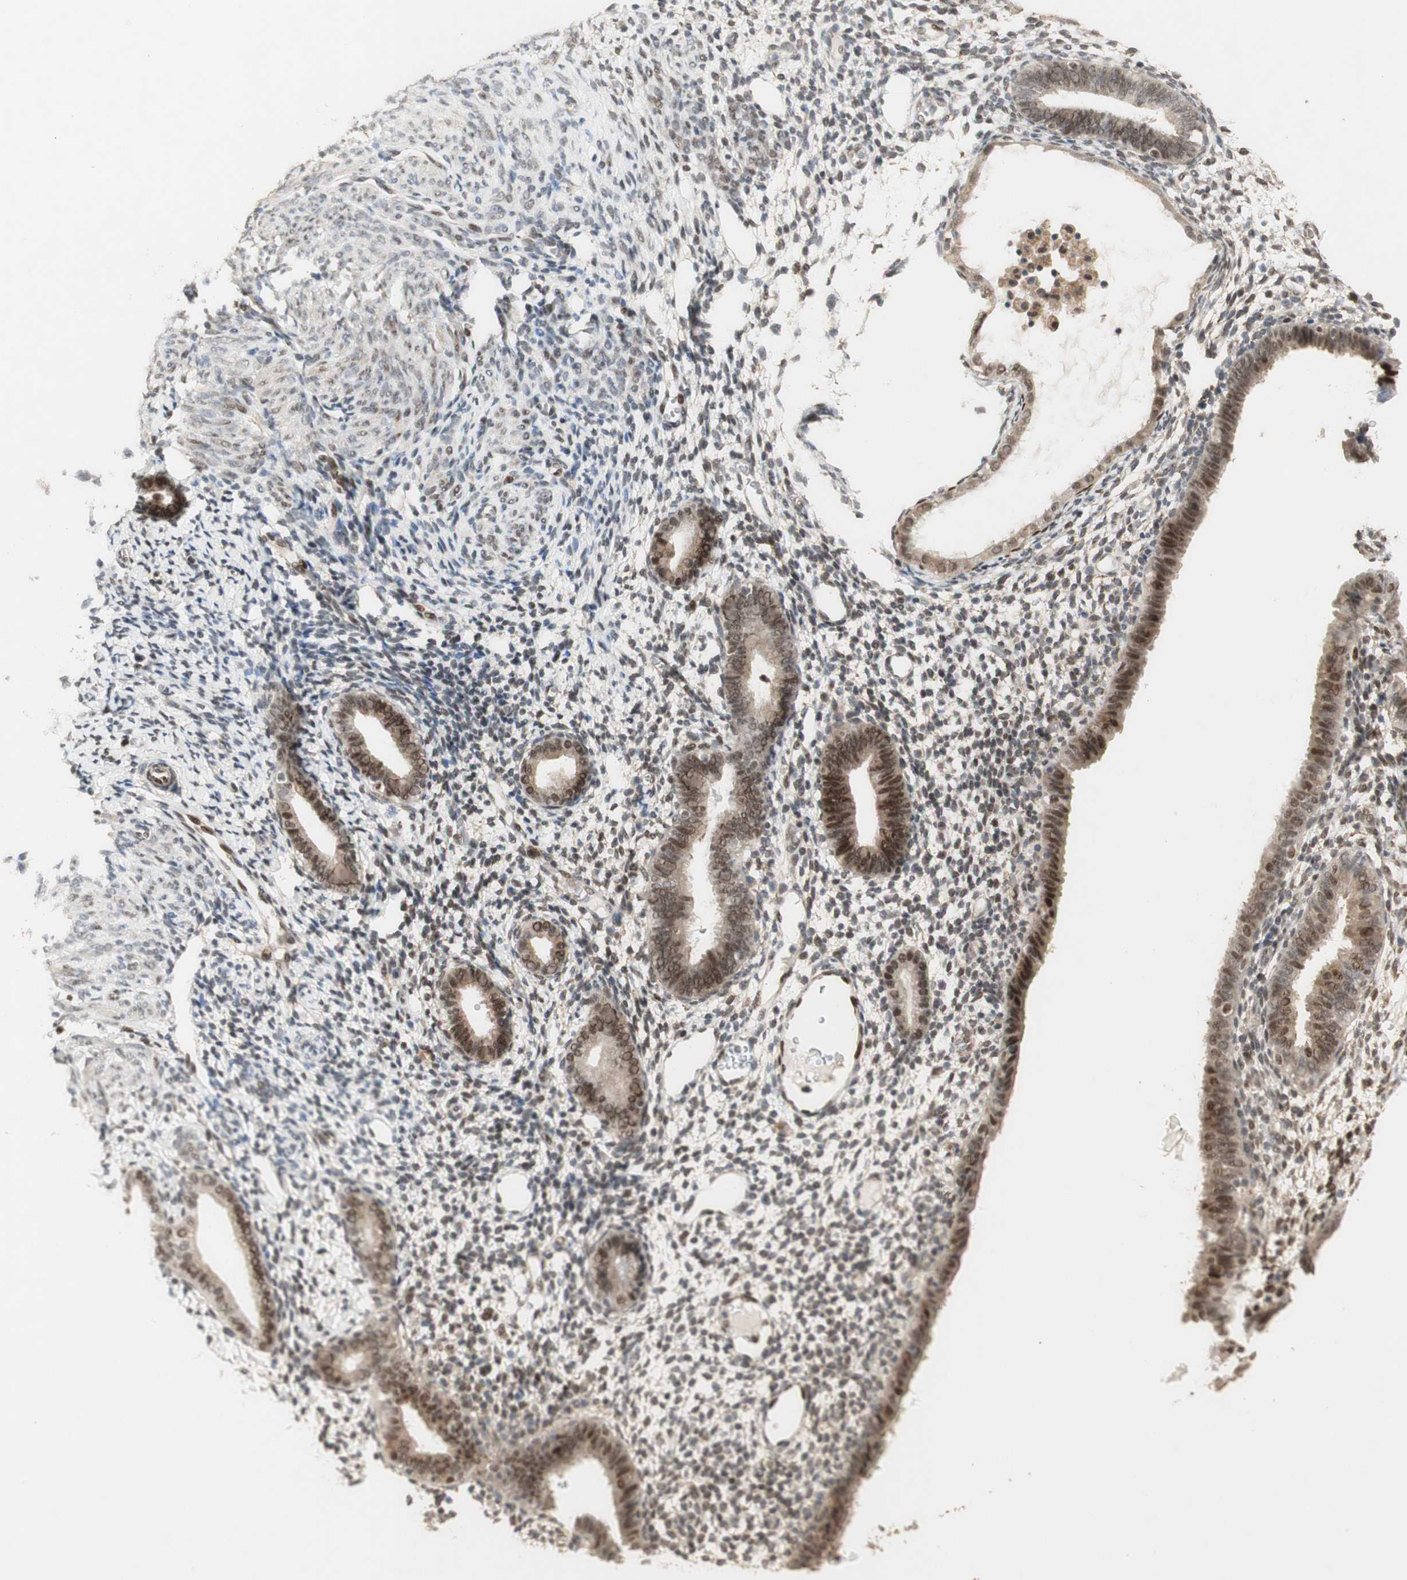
{"staining": {"intensity": "weak", "quantity": "25%-75%", "location": "cytoplasmic/membranous"}, "tissue": "endometrium", "cell_type": "Cells in endometrial stroma", "image_type": "normal", "snomed": [{"axis": "morphology", "description": "Normal tissue, NOS"}, {"axis": "topography", "description": "Endometrium"}], "caption": "Approximately 25%-75% of cells in endometrial stroma in benign endometrium display weak cytoplasmic/membranous protein staining as visualized by brown immunohistochemical staining.", "gene": "FOXP1", "patient": {"sex": "female", "age": 61}}